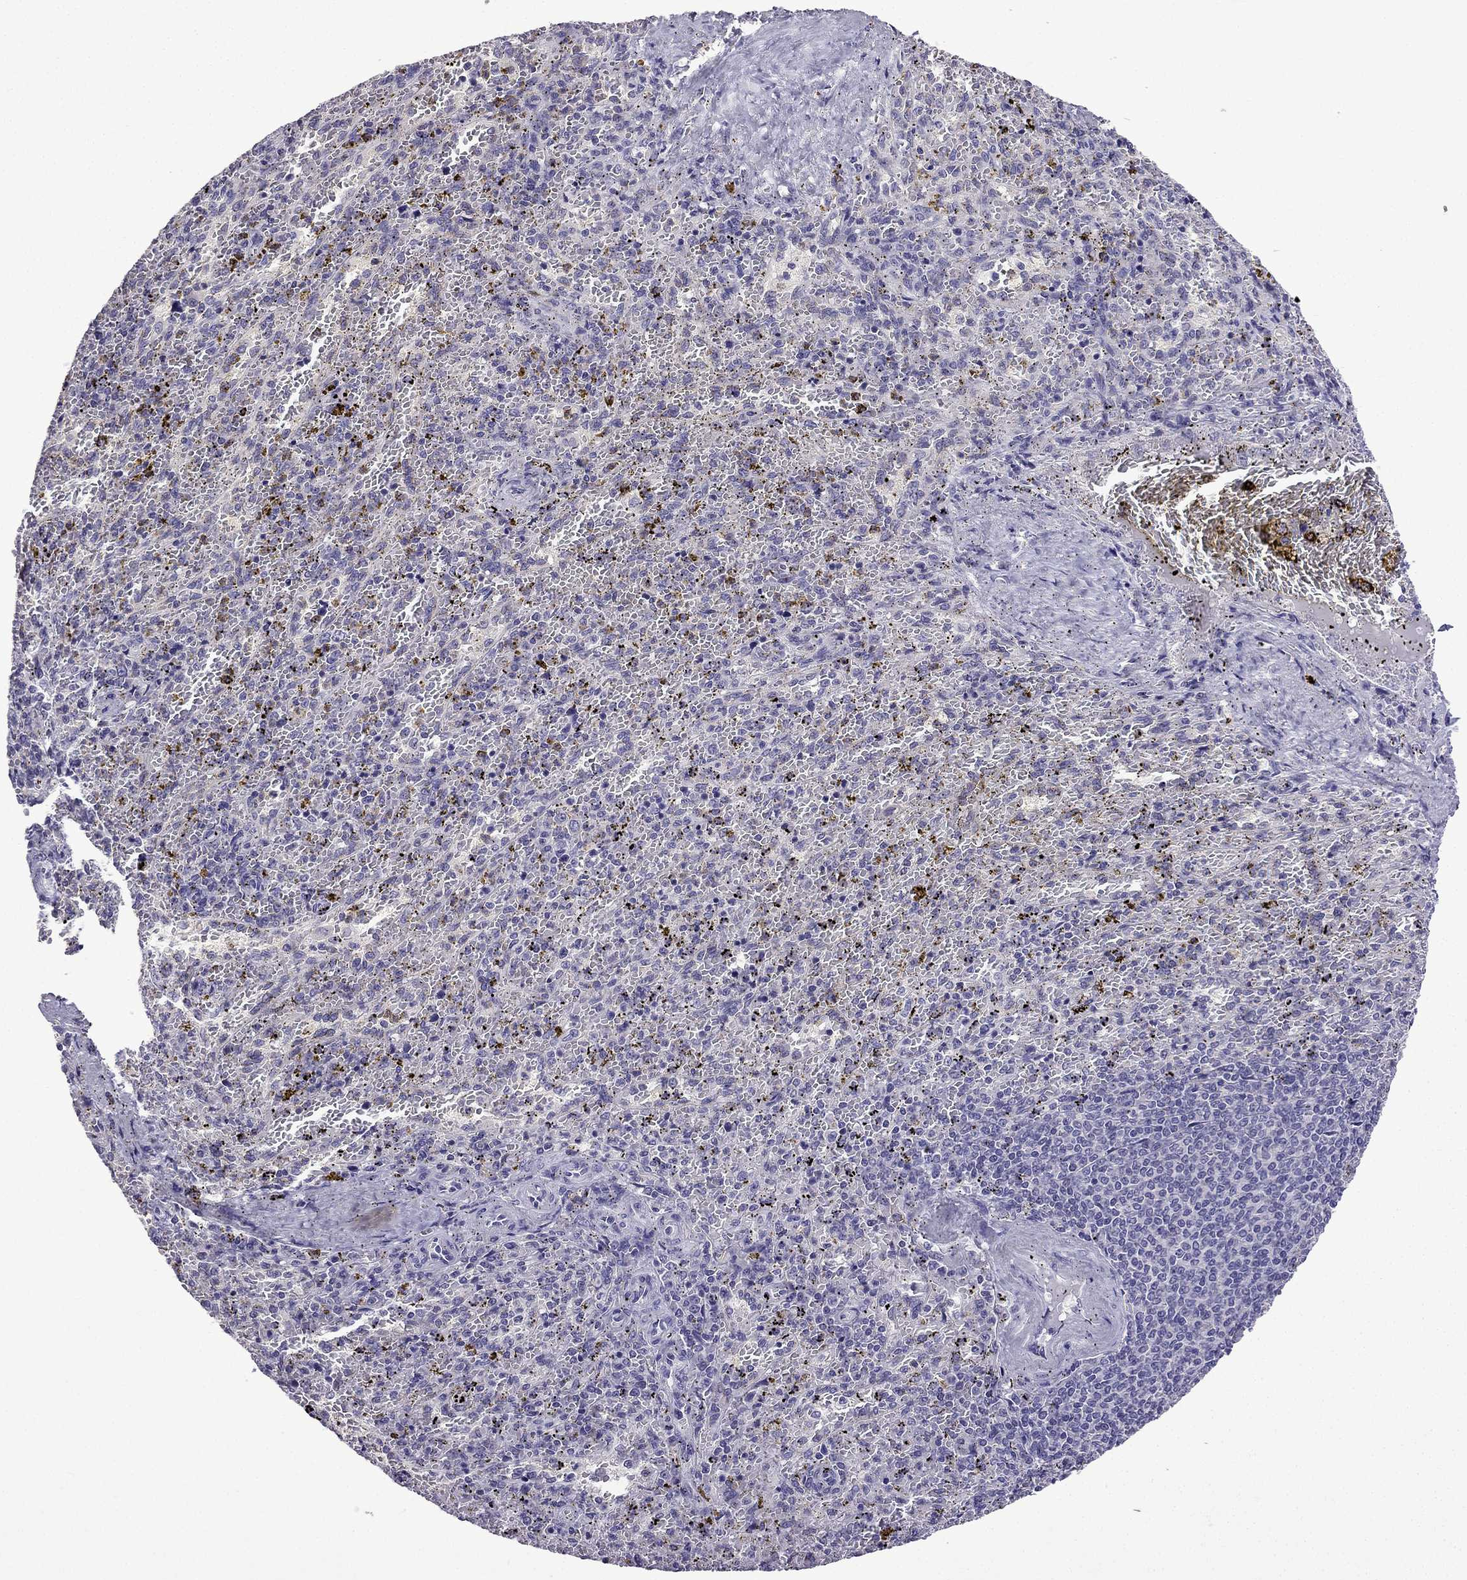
{"staining": {"intensity": "negative", "quantity": "none", "location": "none"}, "tissue": "spleen", "cell_type": "Cells in red pulp", "image_type": "normal", "snomed": [{"axis": "morphology", "description": "Normal tissue, NOS"}, {"axis": "topography", "description": "Spleen"}], "caption": "The image displays no staining of cells in red pulp in normal spleen. (IHC, brightfield microscopy, high magnification).", "gene": "TTN", "patient": {"sex": "female", "age": 50}}